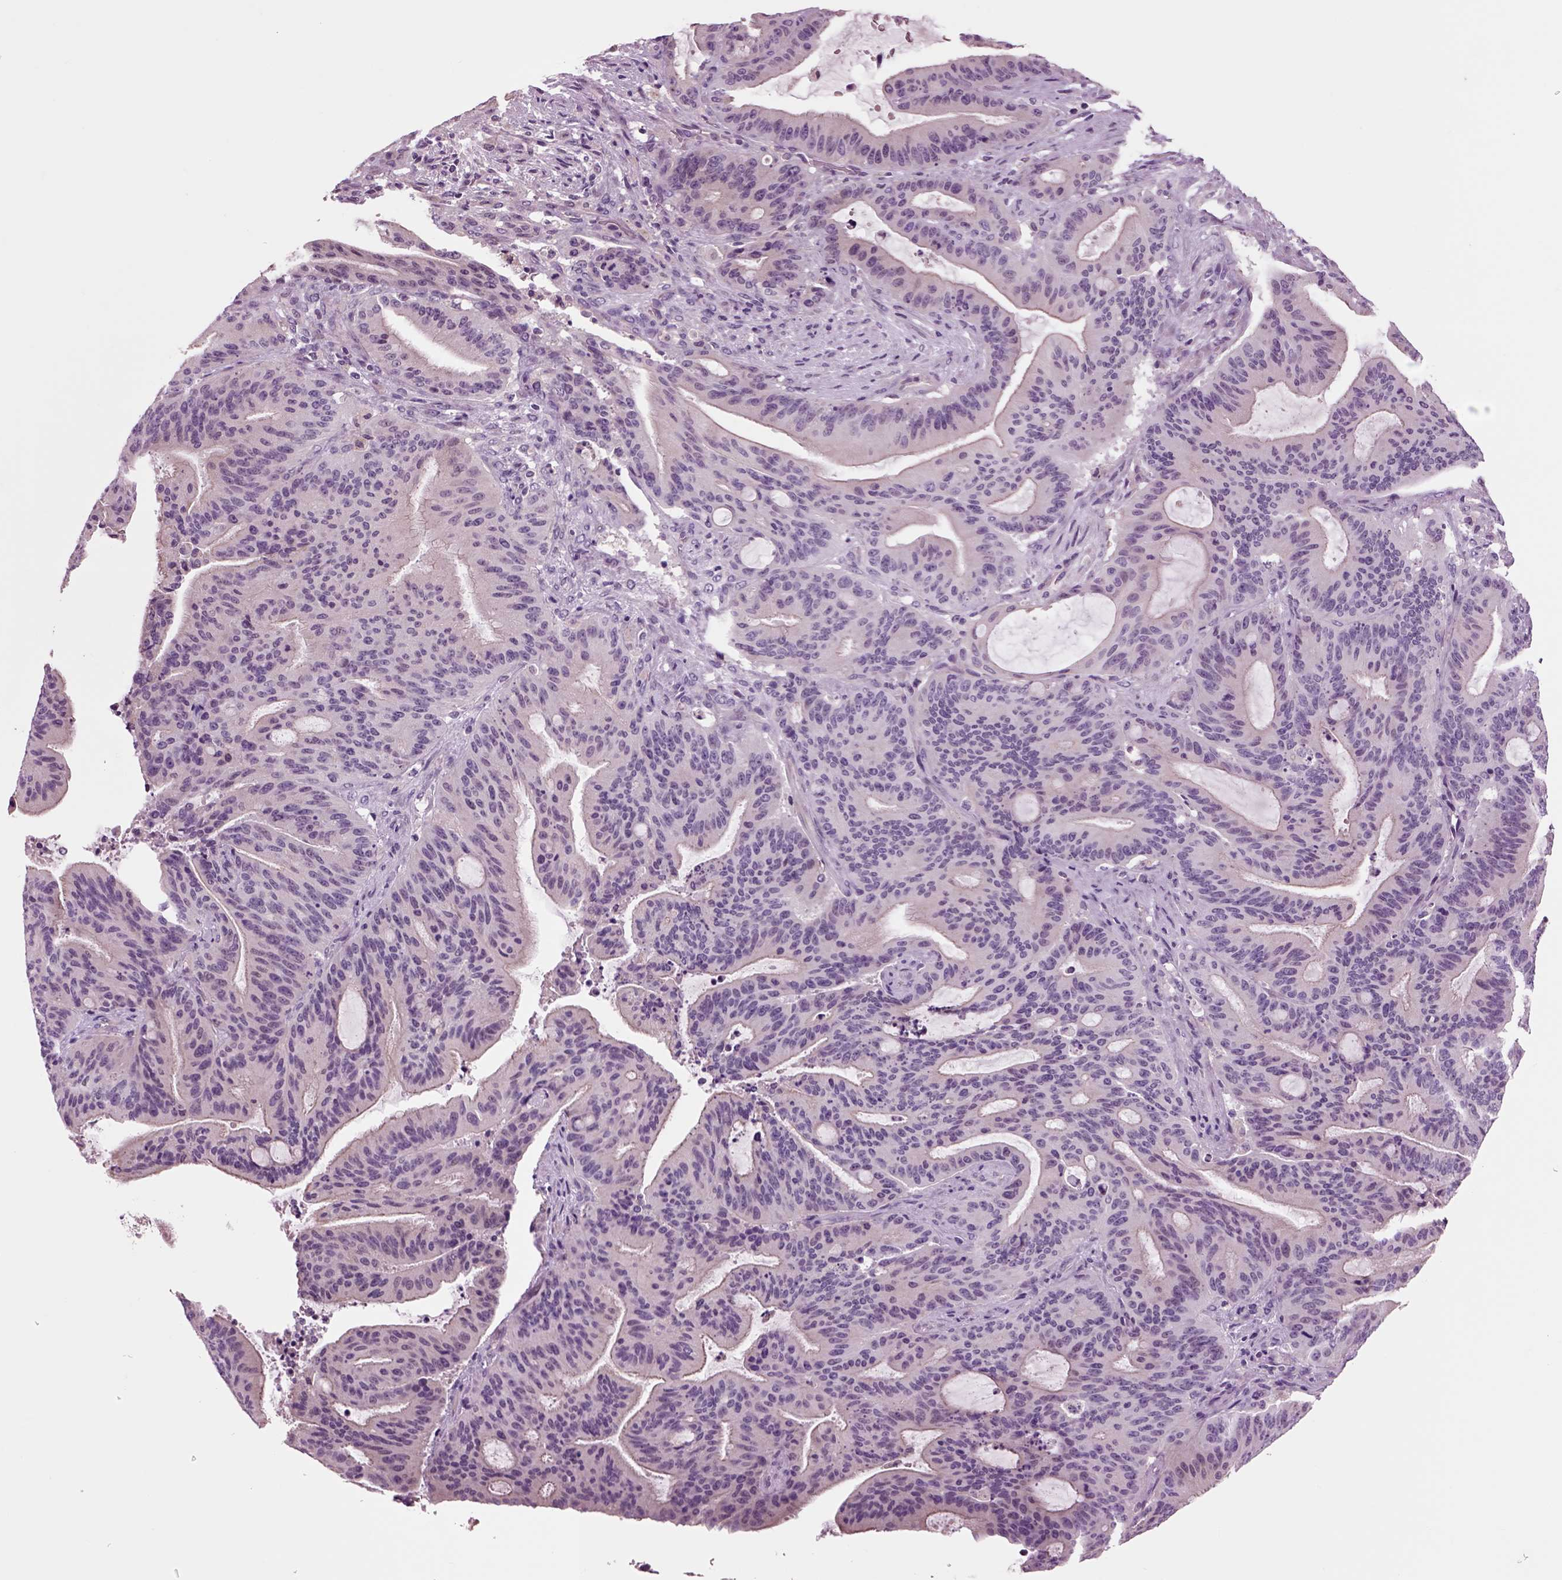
{"staining": {"intensity": "negative", "quantity": "none", "location": "none"}, "tissue": "liver cancer", "cell_type": "Tumor cells", "image_type": "cancer", "snomed": [{"axis": "morphology", "description": "Cholangiocarcinoma"}, {"axis": "topography", "description": "Liver"}], "caption": "The IHC image has no significant staining in tumor cells of liver cholangiocarcinoma tissue.", "gene": "CHGB", "patient": {"sex": "female", "age": 73}}